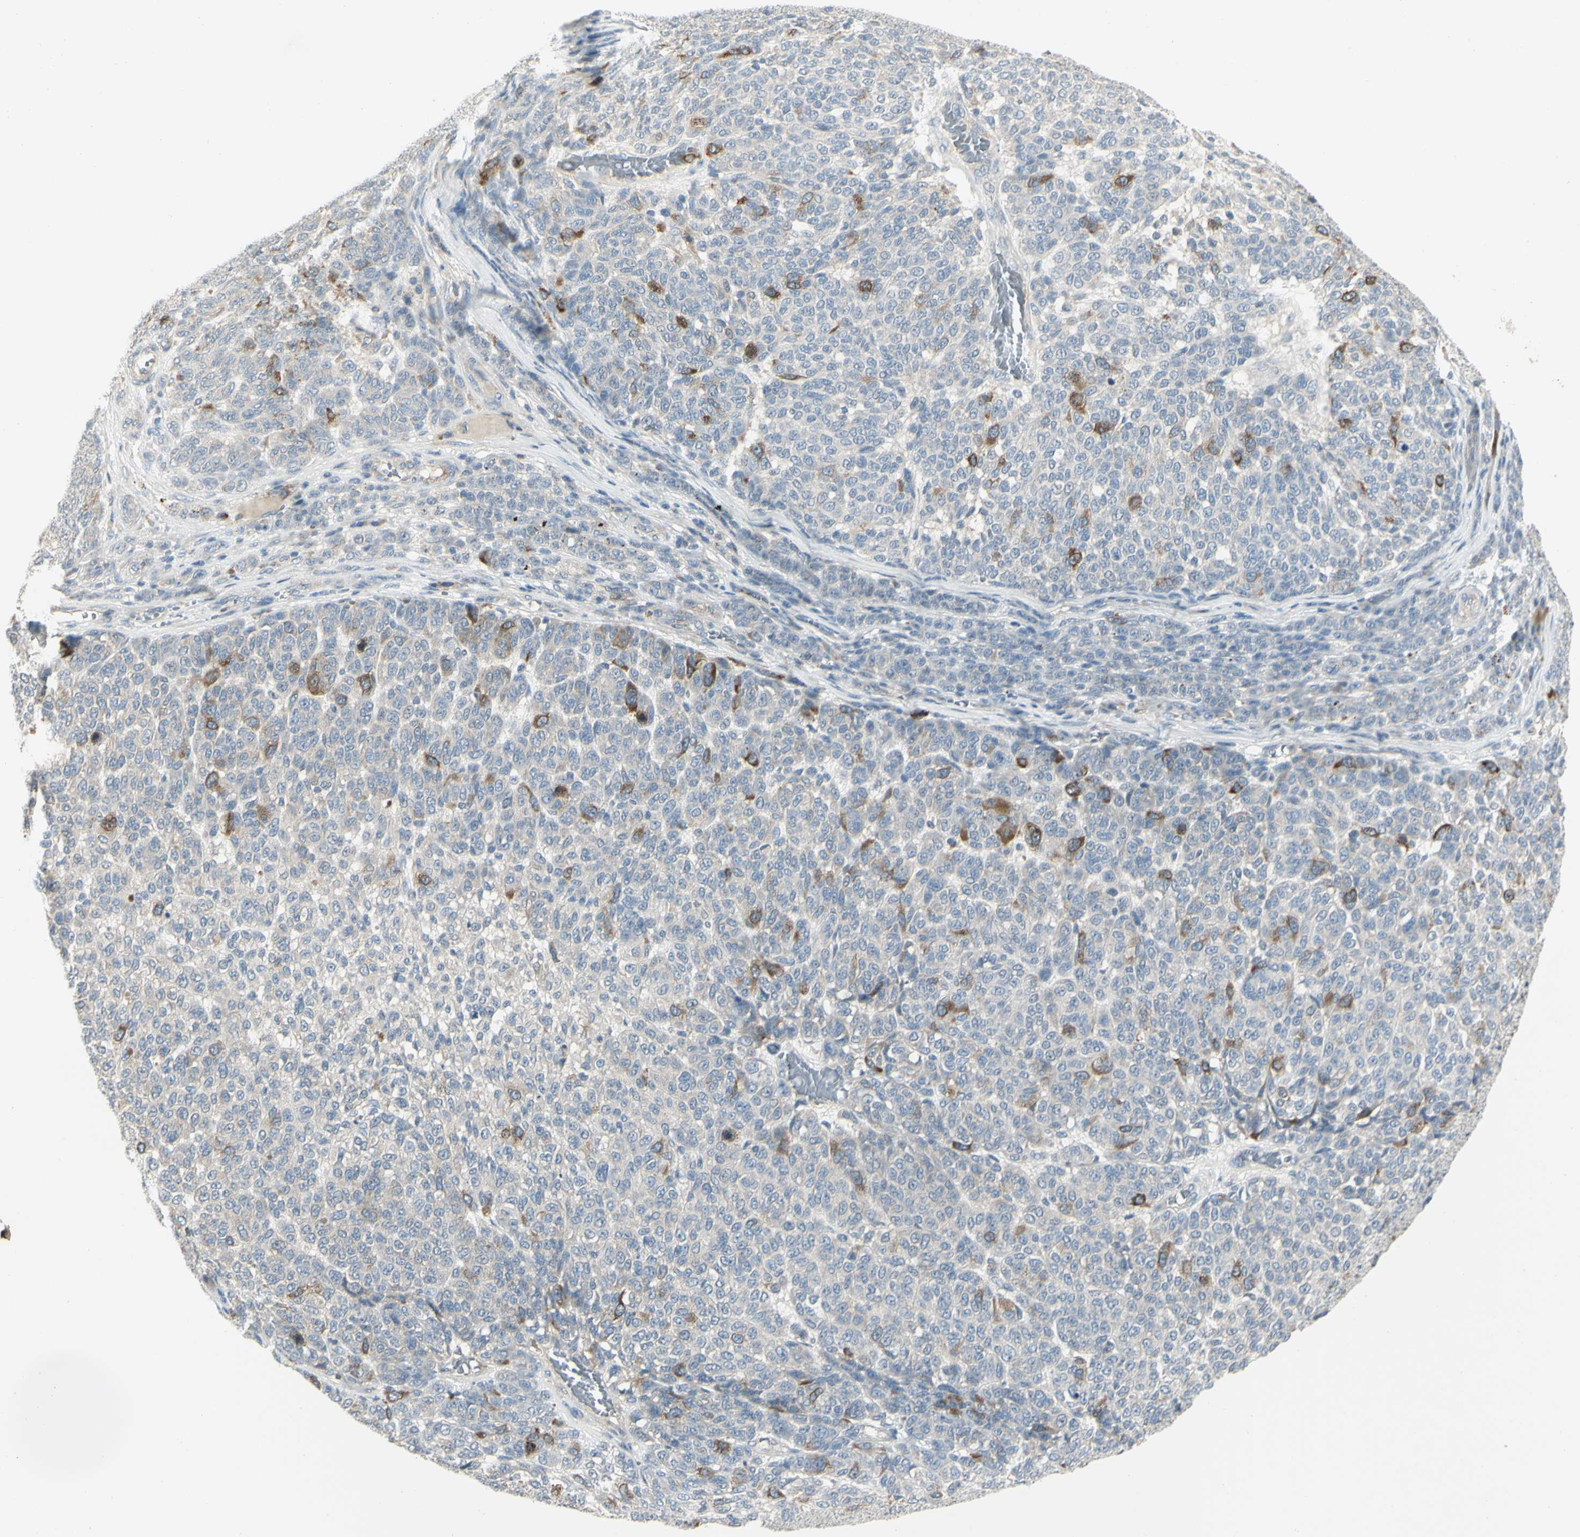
{"staining": {"intensity": "moderate", "quantity": "<25%", "location": "cytoplasmic/membranous"}, "tissue": "melanoma", "cell_type": "Tumor cells", "image_type": "cancer", "snomed": [{"axis": "morphology", "description": "Malignant melanoma, NOS"}, {"axis": "topography", "description": "Skin"}], "caption": "Malignant melanoma stained with a brown dye reveals moderate cytoplasmic/membranous positive expression in approximately <25% of tumor cells.", "gene": "CCNB2", "patient": {"sex": "male", "age": 59}}